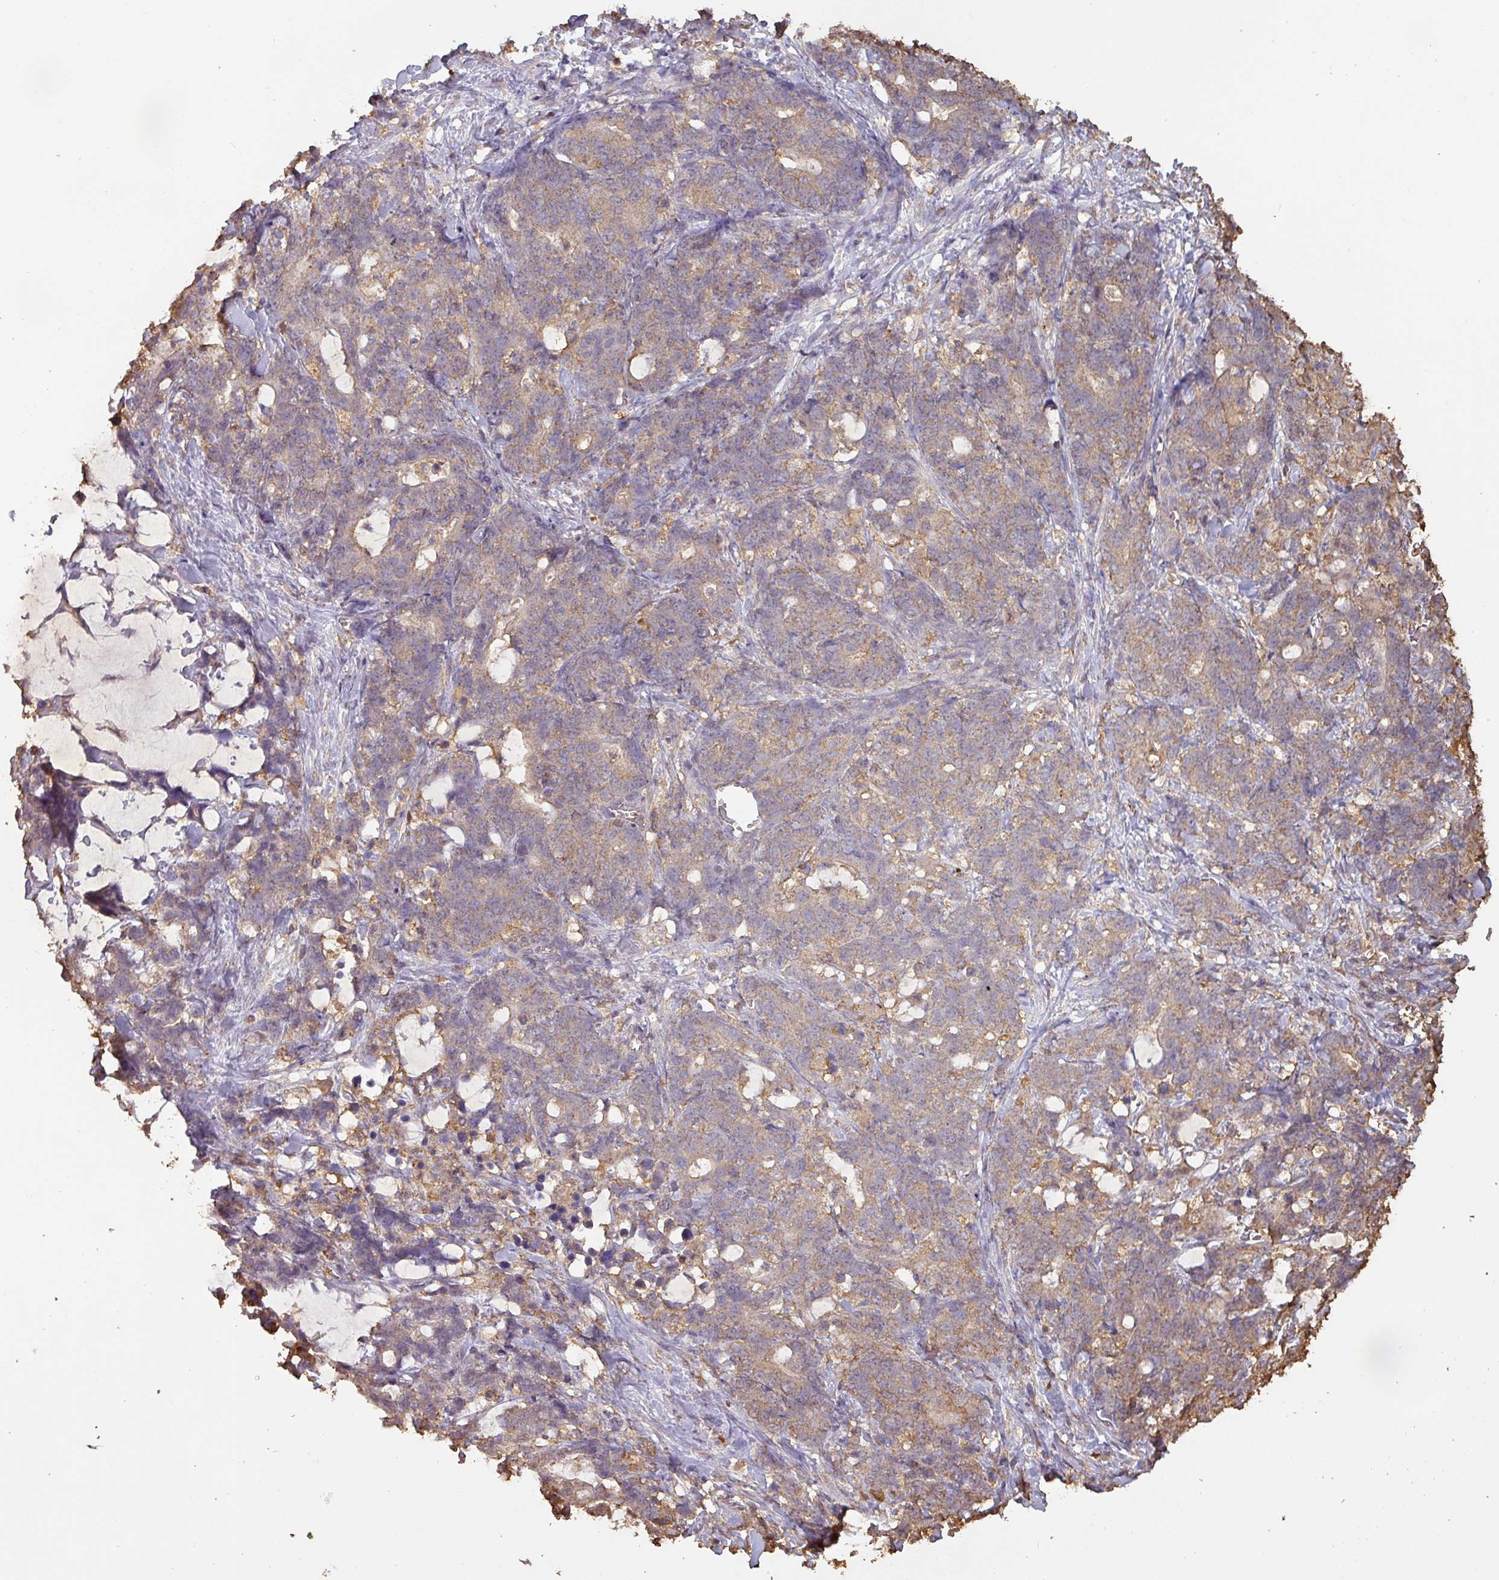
{"staining": {"intensity": "weak", "quantity": "25%-75%", "location": "cytoplasmic/membranous"}, "tissue": "stomach cancer", "cell_type": "Tumor cells", "image_type": "cancer", "snomed": [{"axis": "morphology", "description": "Normal tissue, NOS"}, {"axis": "morphology", "description": "Adenocarcinoma, NOS"}, {"axis": "topography", "description": "Stomach"}], "caption": "Stomach adenocarcinoma tissue reveals weak cytoplasmic/membranous positivity in approximately 25%-75% of tumor cells, visualized by immunohistochemistry. The staining was performed using DAB, with brown indicating positive protein expression. Nuclei are stained blue with hematoxylin.", "gene": "ATAT1", "patient": {"sex": "female", "age": 64}}